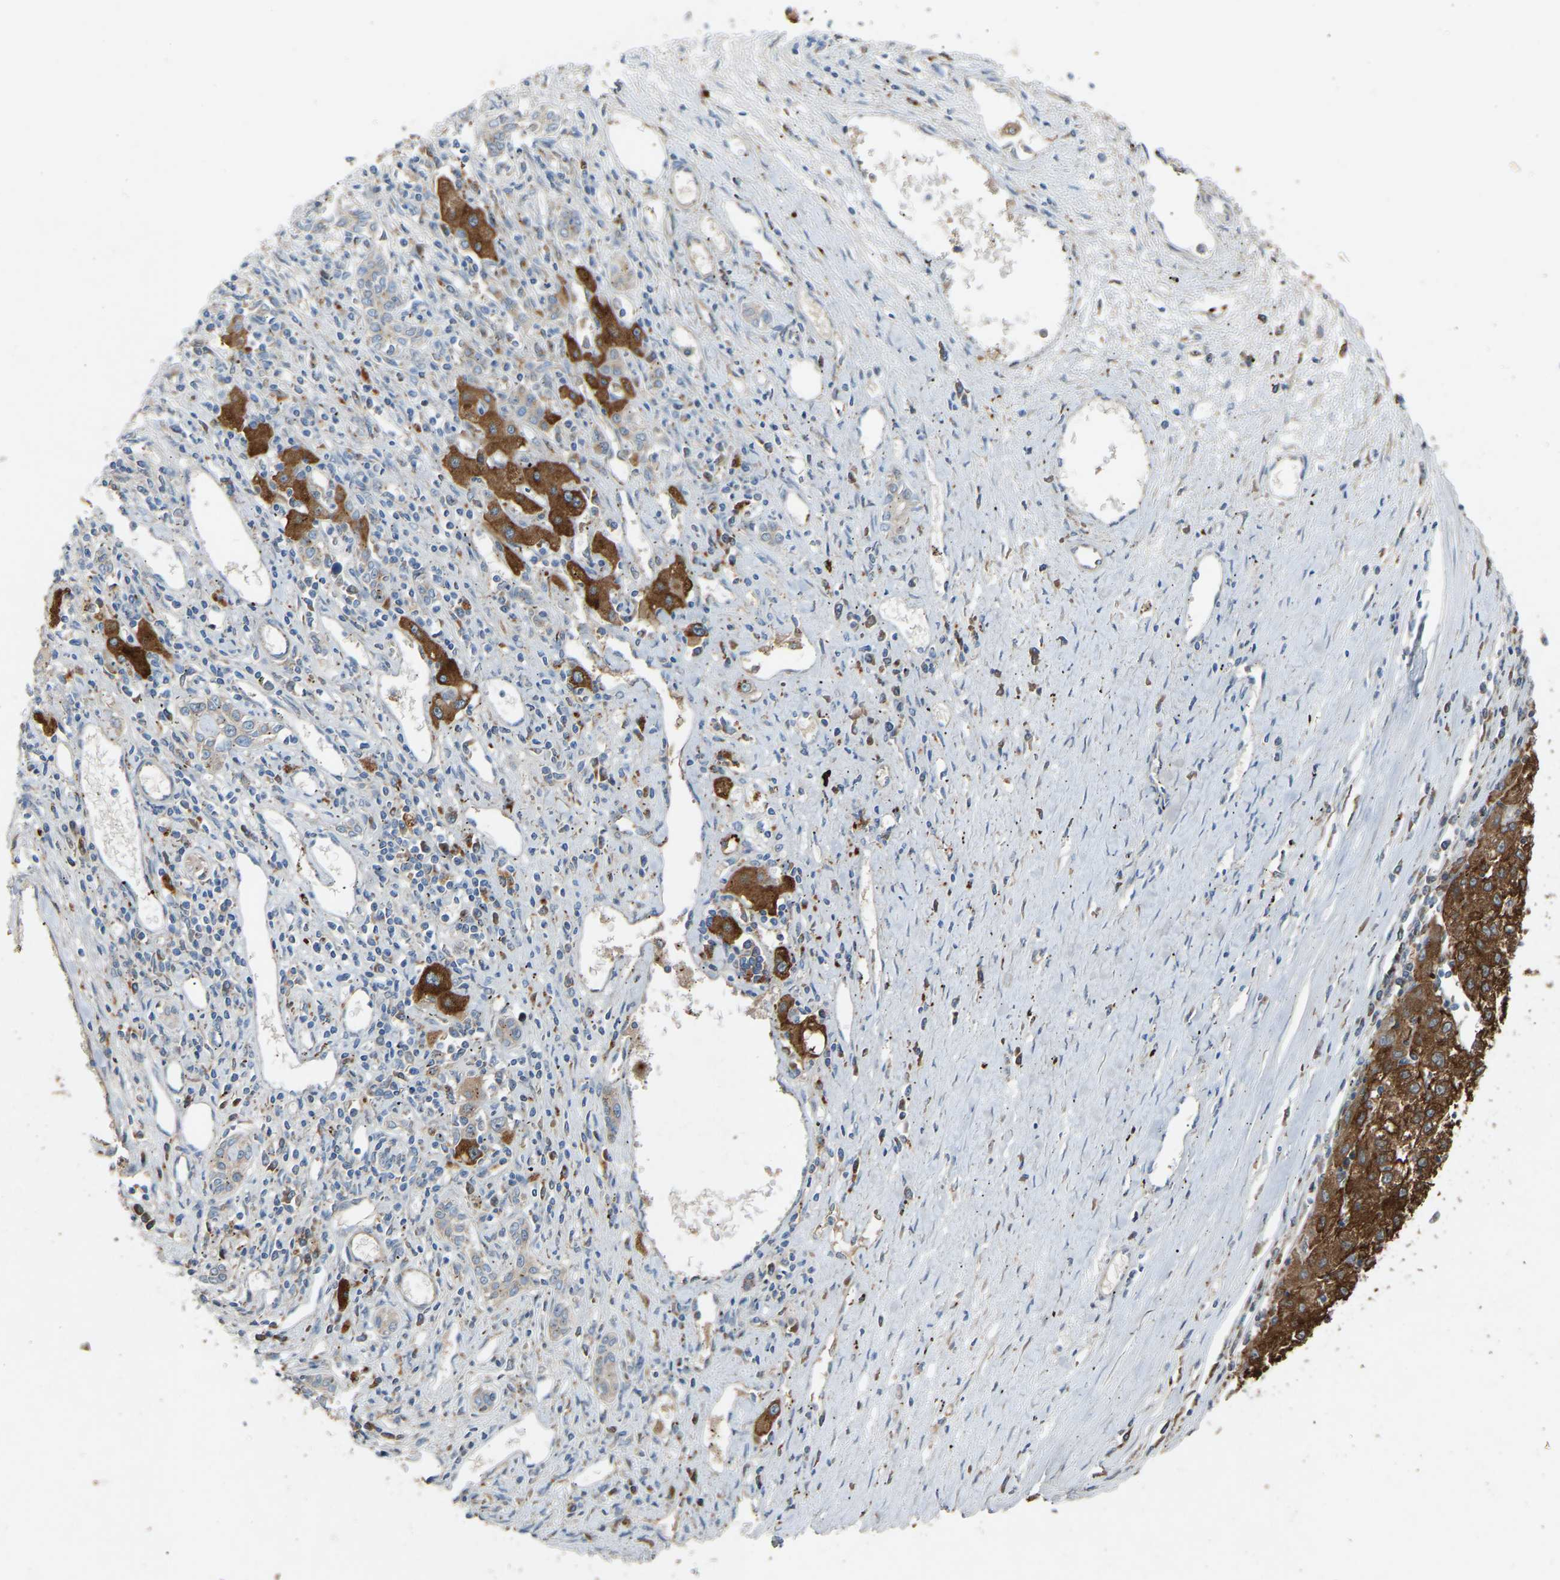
{"staining": {"intensity": "strong", "quantity": ">75%", "location": "cytoplasmic/membranous"}, "tissue": "liver cancer", "cell_type": "Tumor cells", "image_type": "cancer", "snomed": [{"axis": "morphology", "description": "Carcinoma, Hepatocellular, NOS"}, {"axis": "topography", "description": "Liver"}], "caption": "Immunohistochemical staining of liver cancer (hepatocellular carcinoma) demonstrates high levels of strong cytoplasmic/membranous staining in about >75% of tumor cells.", "gene": "RGP1", "patient": {"sex": "male", "age": 72}}